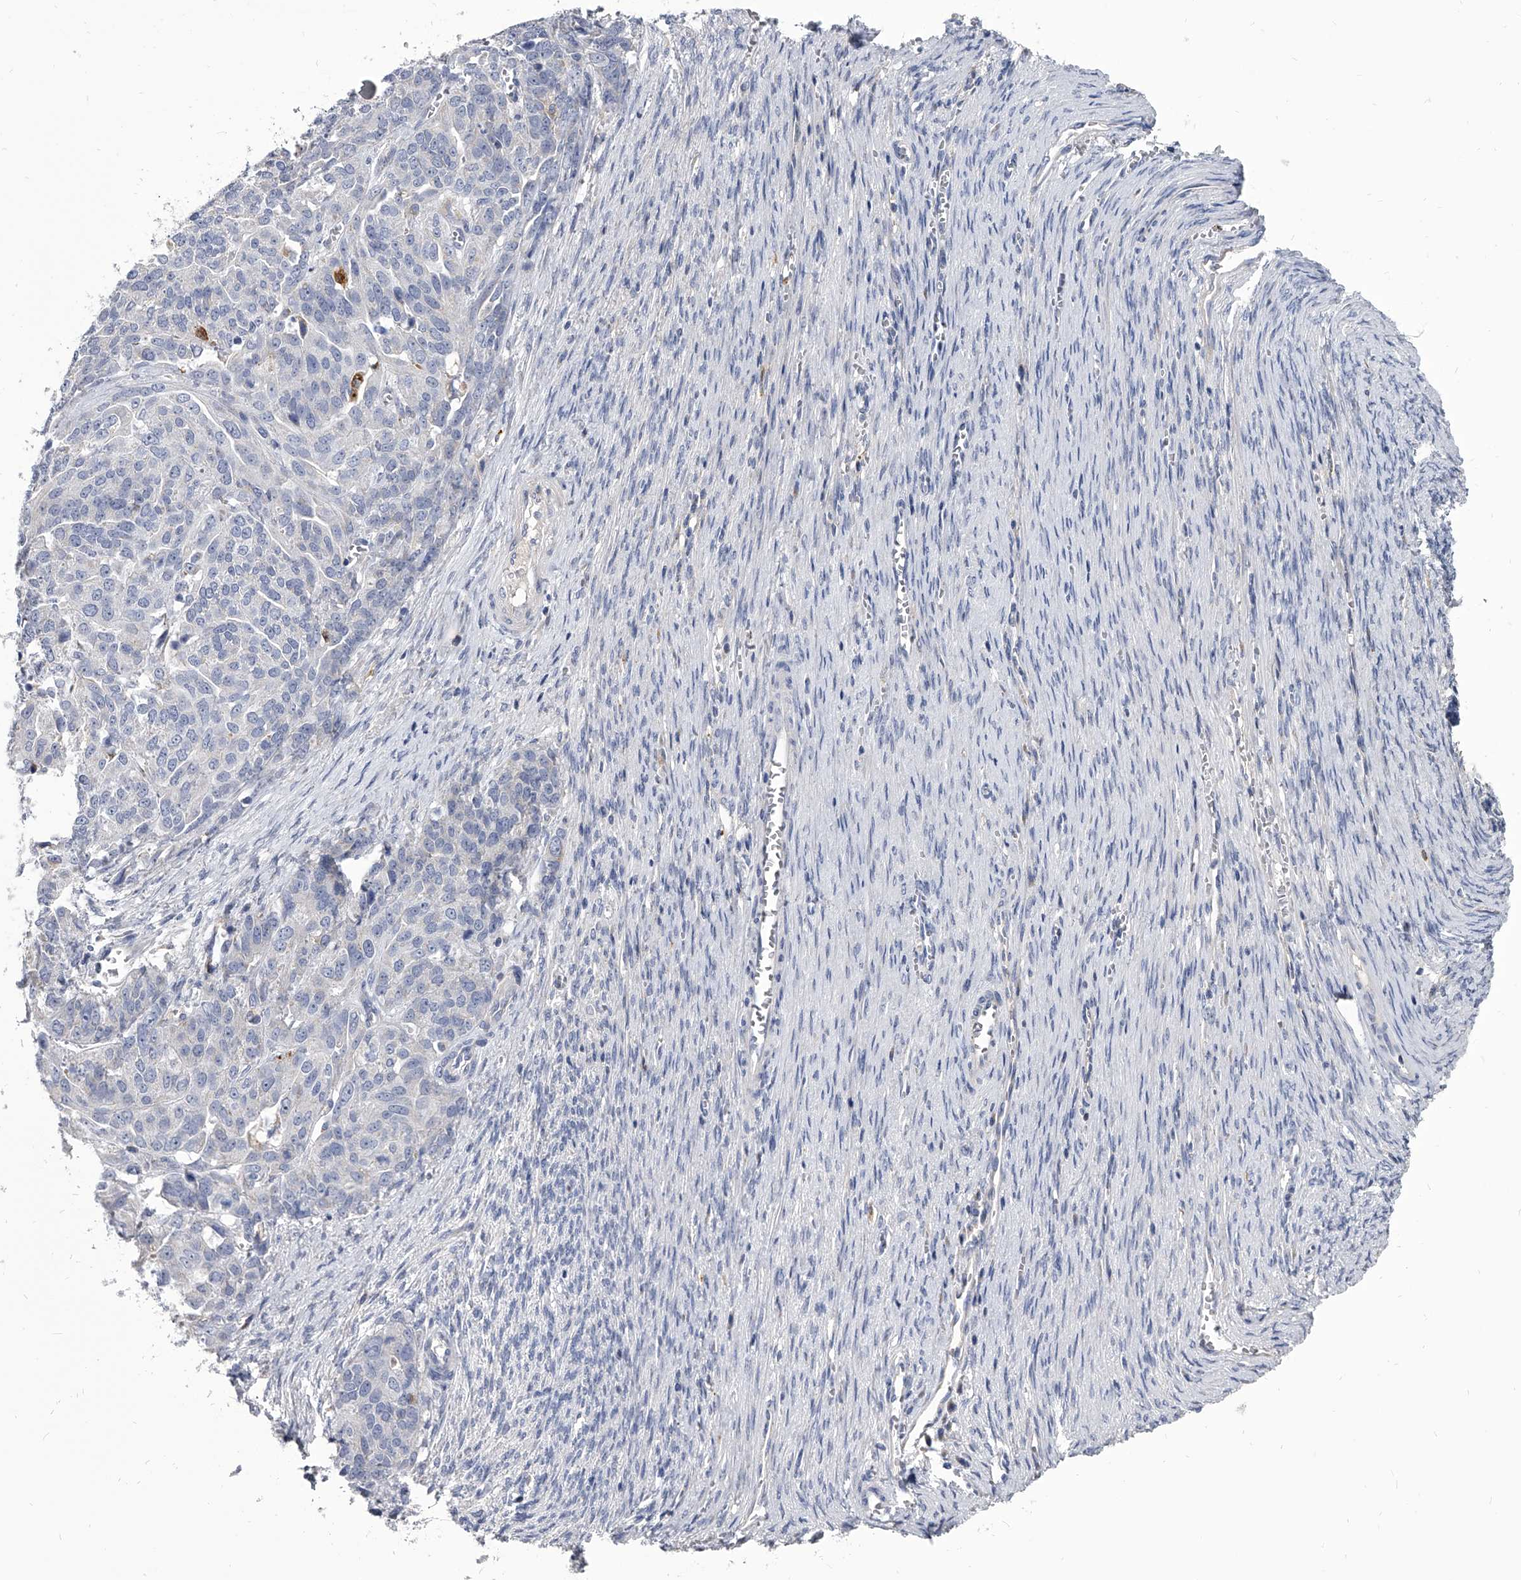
{"staining": {"intensity": "negative", "quantity": "none", "location": "none"}, "tissue": "ovarian cancer", "cell_type": "Tumor cells", "image_type": "cancer", "snomed": [{"axis": "morphology", "description": "Cystadenocarcinoma, serous, NOS"}, {"axis": "topography", "description": "Ovary"}], "caption": "Tumor cells are negative for protein expression in human ovarian cancer (serous cystadenocarcinoma).", "gene": "SPP1", "patient": {"sex": "female", "age": 44}}